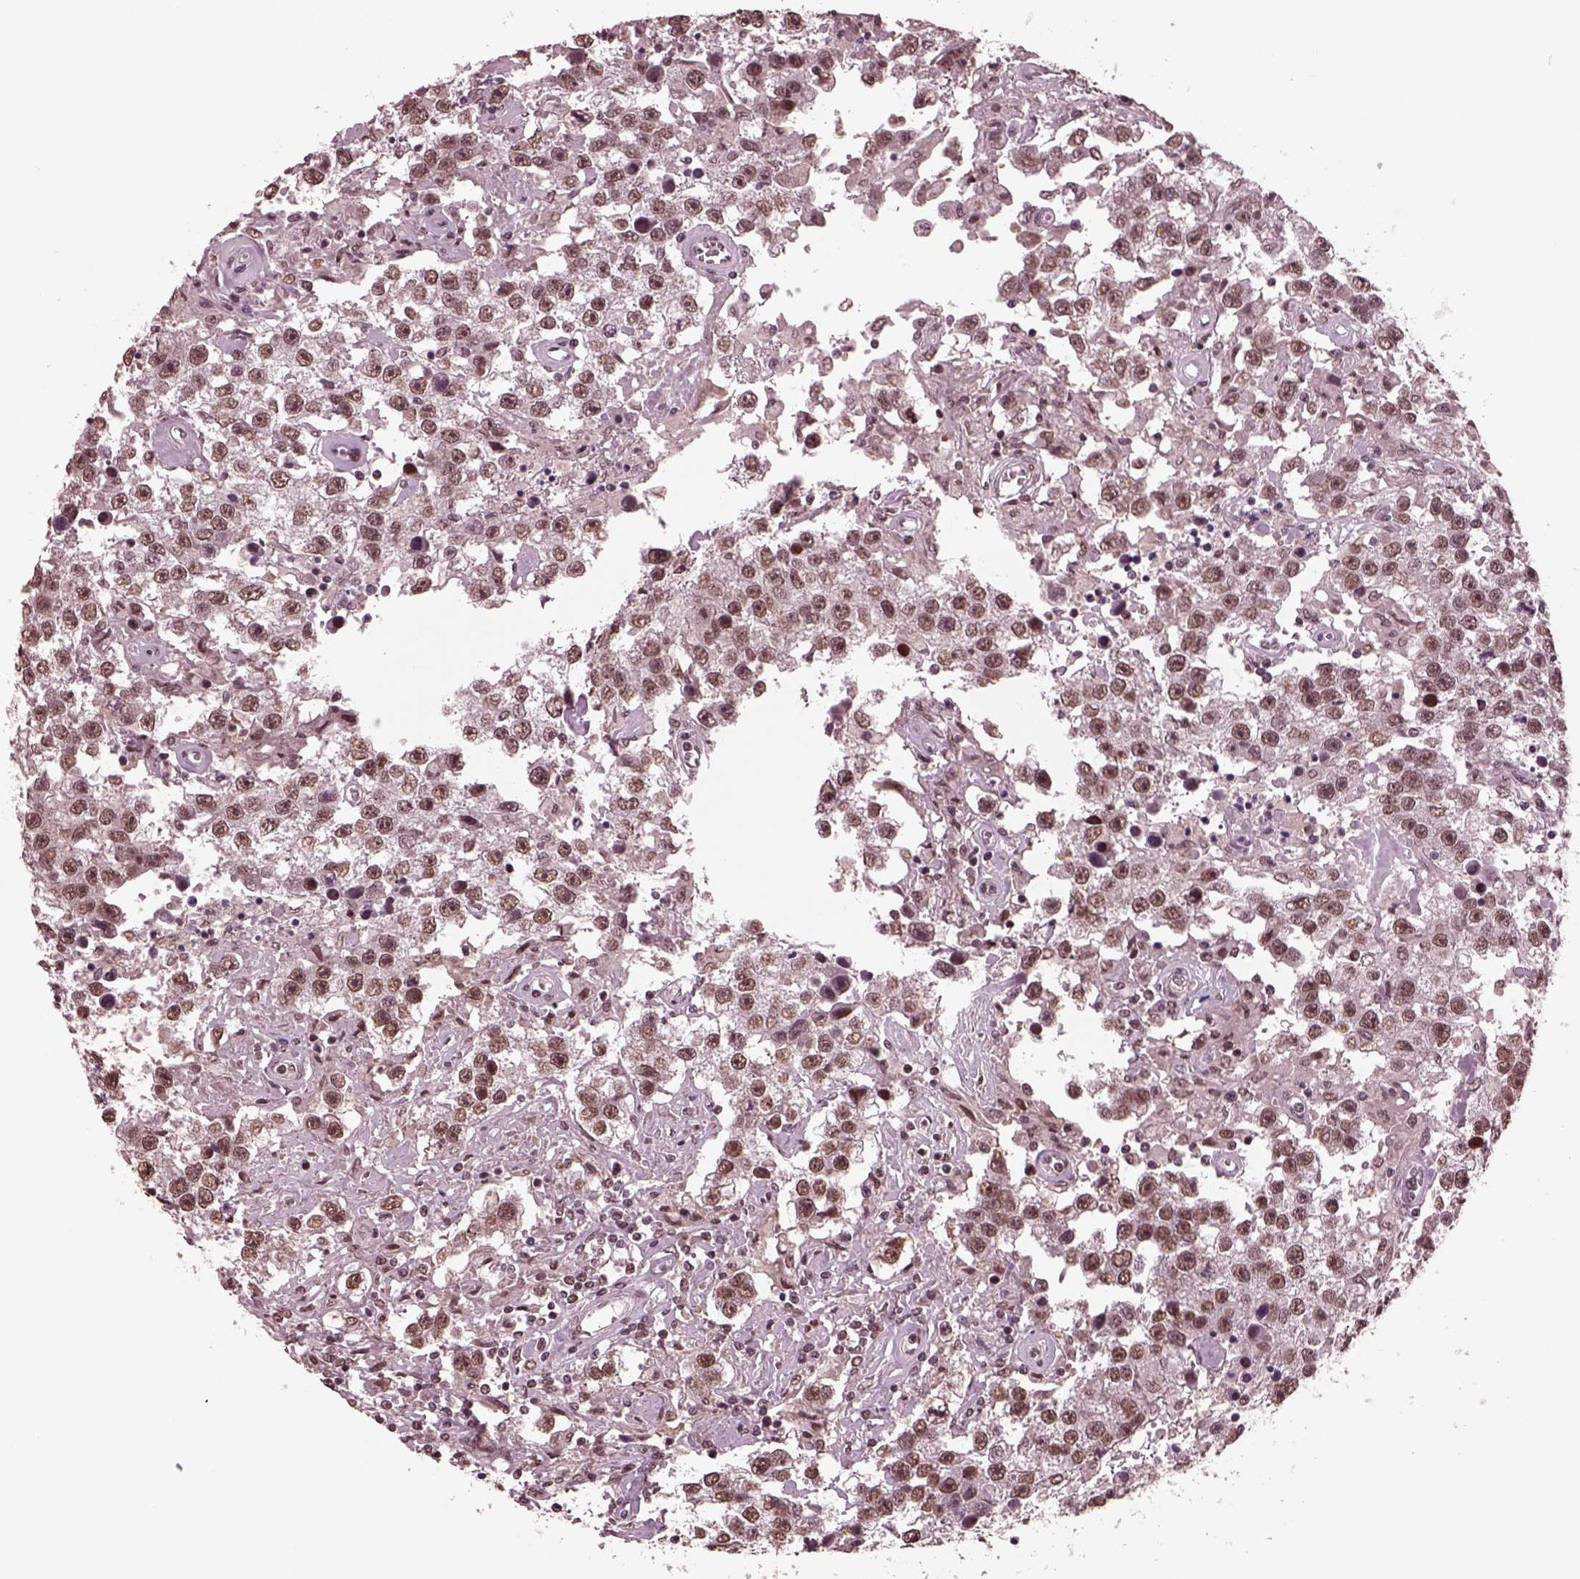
{"staining": {"intensity": "moderate", "quantity": ">75%", "location": "nuclear"}, "tissue": "testis cancer", "cell_type": "Tumor cells", "image_type": "cancer", "snomed": [{"axis": "morphology", "description": "Seminoma, NOS"}, {"axis": "topography", "description": "Testis"}], "caption": "Testis cancer (seminoma) stained with a protein marker demonstrates moderate staining in tumor cells.", "gene": "NAP1L5", "patient": {"sex": "male", "age": 43}}